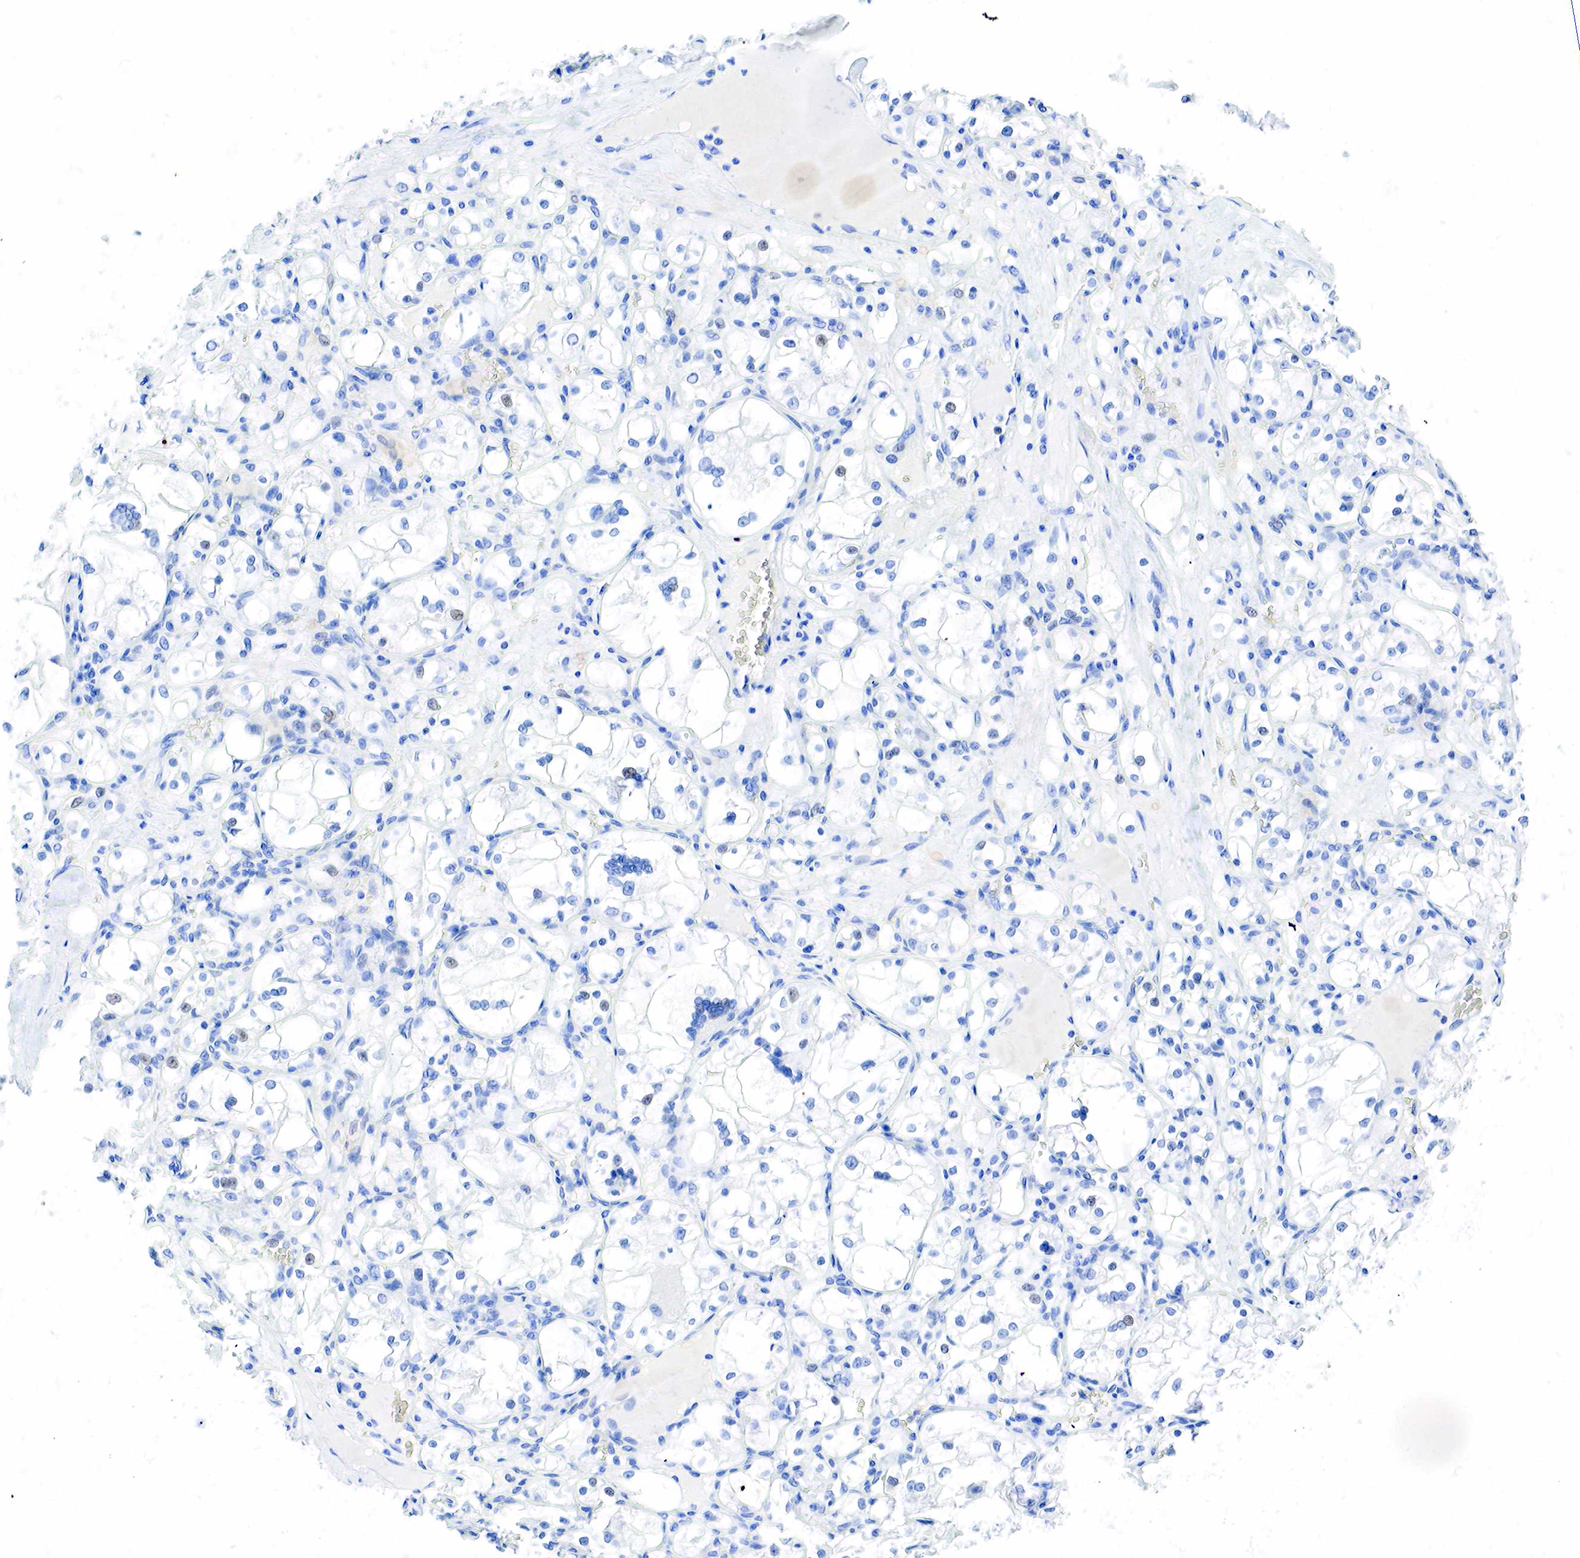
{"staining": {"intensity": "negative", "quantity": "none", "location": "none"}, "tissue": "renal cancer", "cell_type": "Tumor cells", "image_type": "cancer", "snomed": [{"axis": "morphology", "description": "Adenocarcinoma, NOS"}, {"axis": "topography", "description": "Kidney"}], "caption": "High power microscopy photomicrograph of an immunohistochemistry photomicrograph of renal cancer (adenocarcinoma), revealing no significant staining in tumor cells.", "gene": "INHA", "patient": {"sex": "male", "age": 61}}